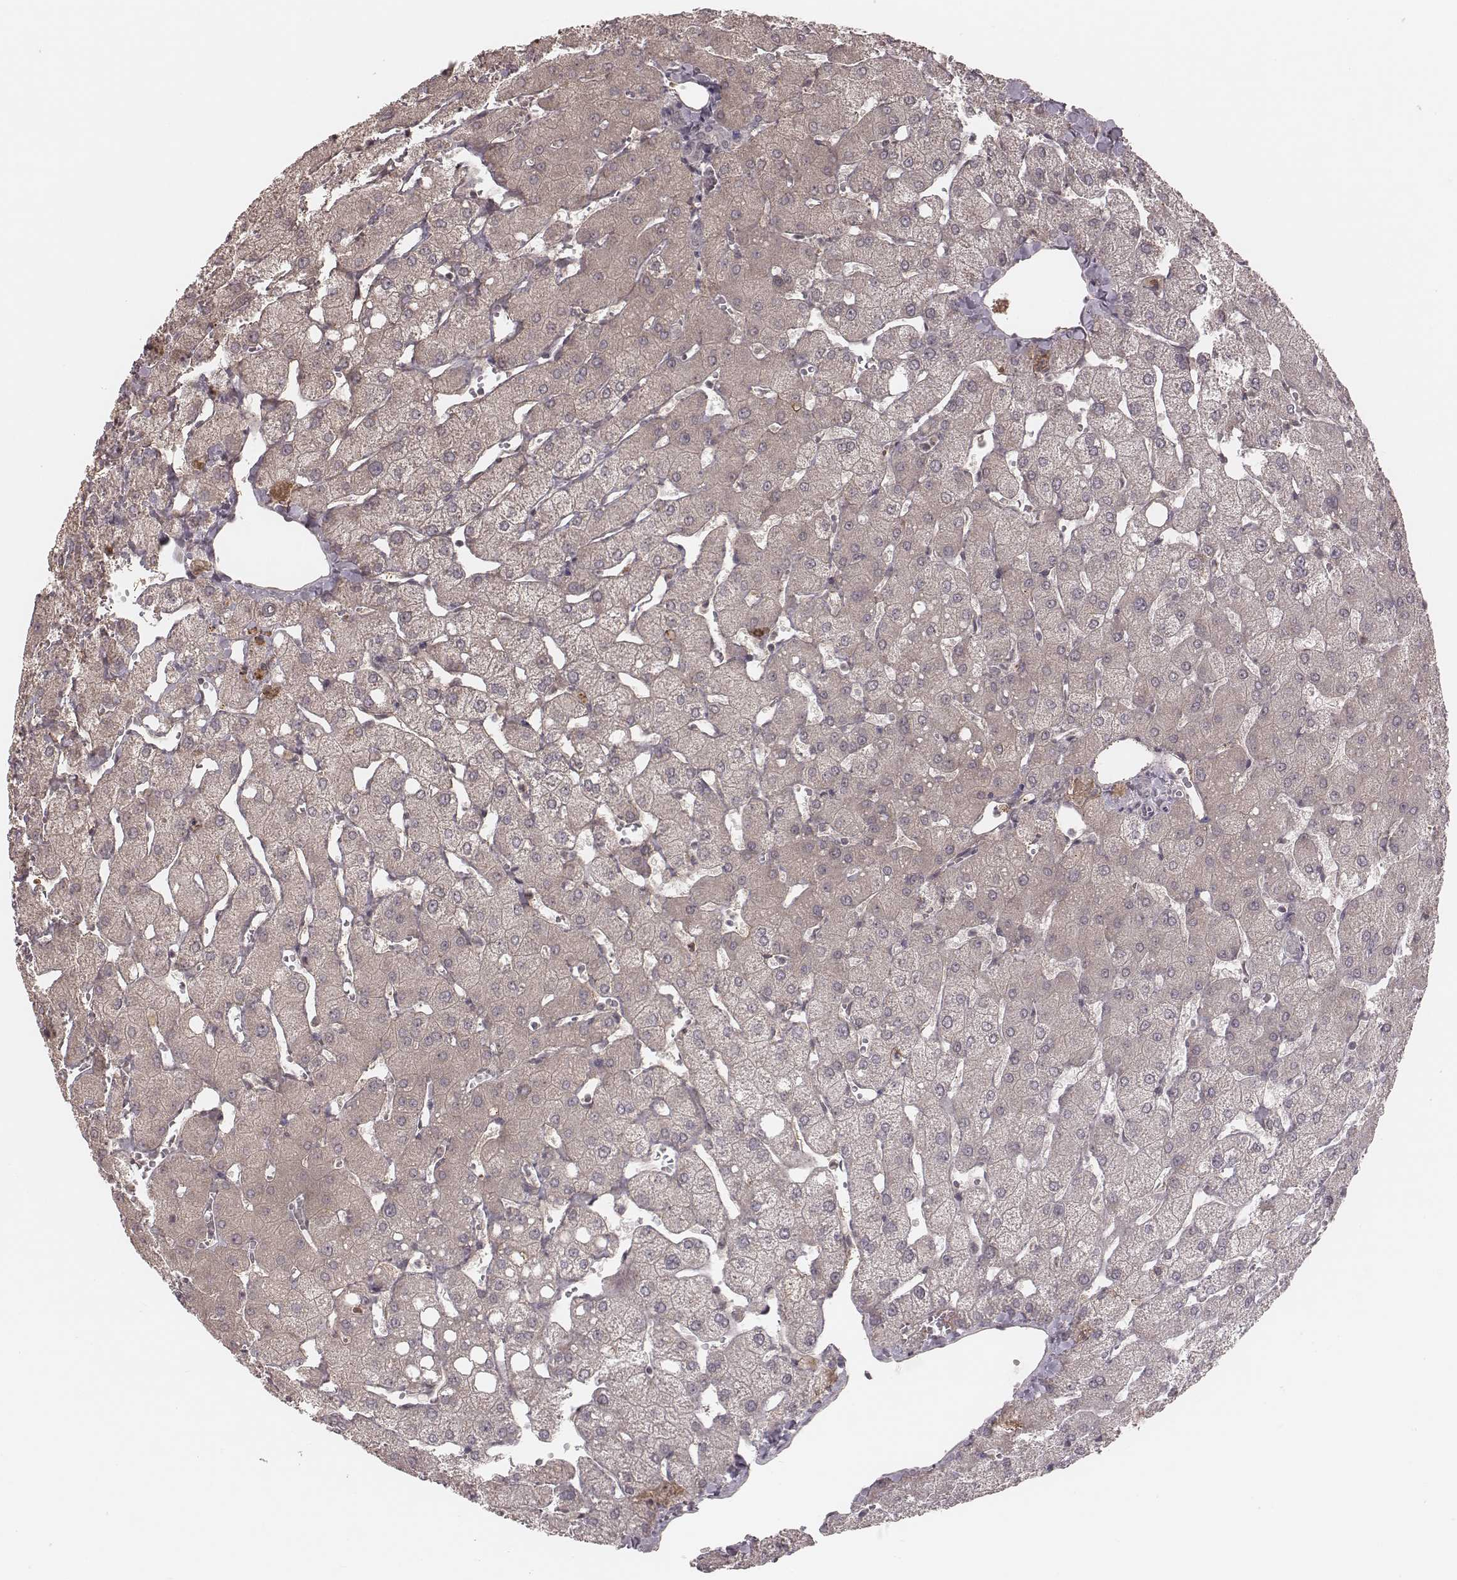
{"staining": {"intensity": "negative", "quantity": "none", "location": "none"}, "tissue": "liver", "cell_type": "Cholangiocytes", "image_type": "normal", "snomed": [{"axis": "morphology", "description": "Normal tissue, NOS"}, {"axis": "topography", "description": "Liver"}], "caption": "A photomicrograph of liver stained for a protein demonstrates no brown staining in cholangiocytes. (IHC, brightfield microscopy, high magnification).", "gene": "IL5", "patient": {"sex": "female", "age": 54}}